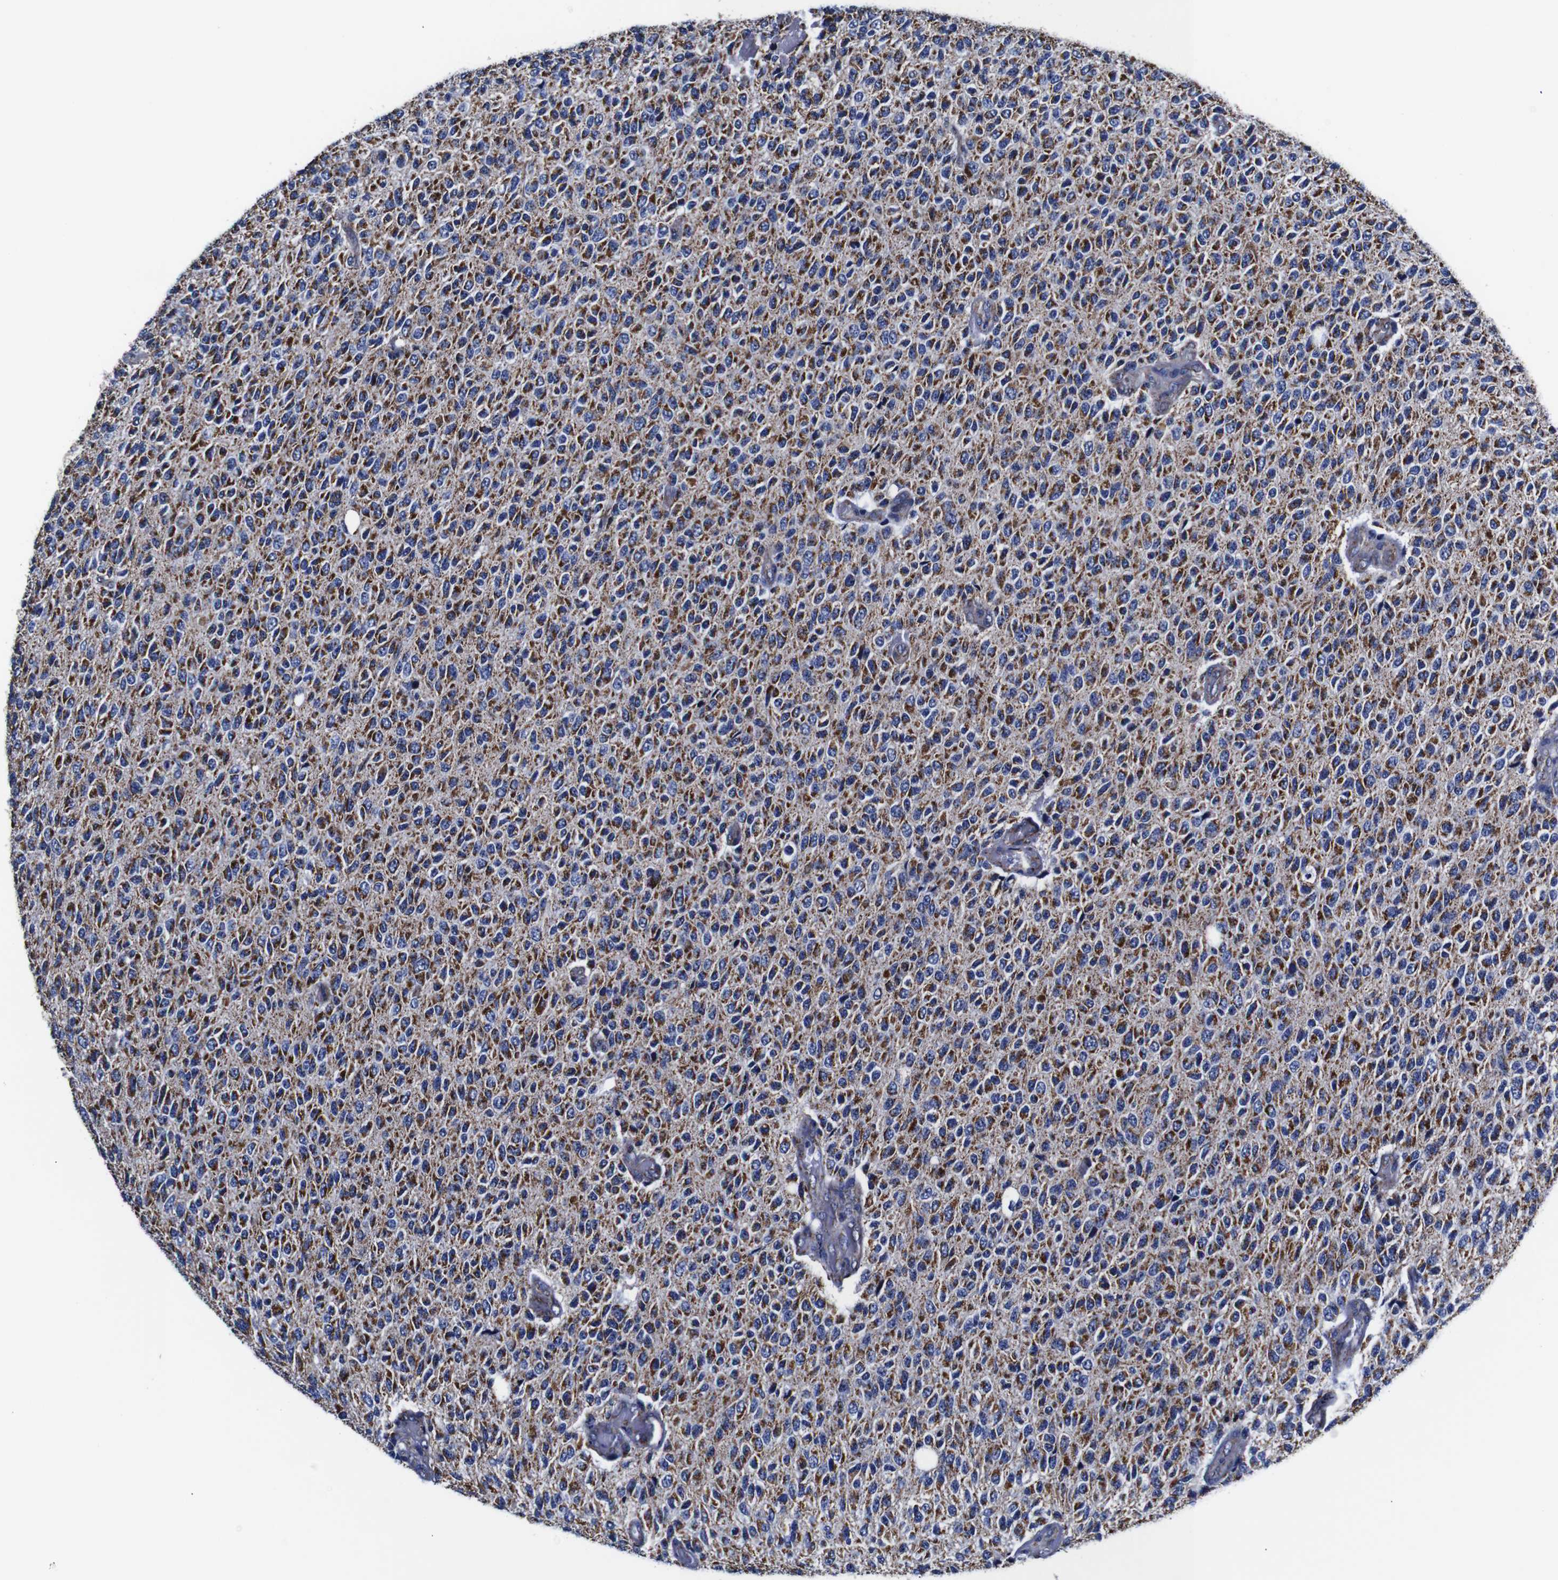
{"staining": {"intensity": "moderate", "quantity": ">75%", "location": "cytoplasmic/membranous"}, "tissue": "glioma", "cell_type": "Tumor cells", "image_type": "cancer", "snomed": [{"axis": "morphology", "description": "Glioma, malignant, High grade"}, {"axis": "topography", "description": "pancreas cauda"}], "caption": "Malignant glioma (high-grade) stained for a protein (brown) demonstrates moderate cytoplasmic/membranous positive expression in about >75% of tumor cells.", "gene": "FKBP9", "patient": {"sex": "male", "age": 60}}